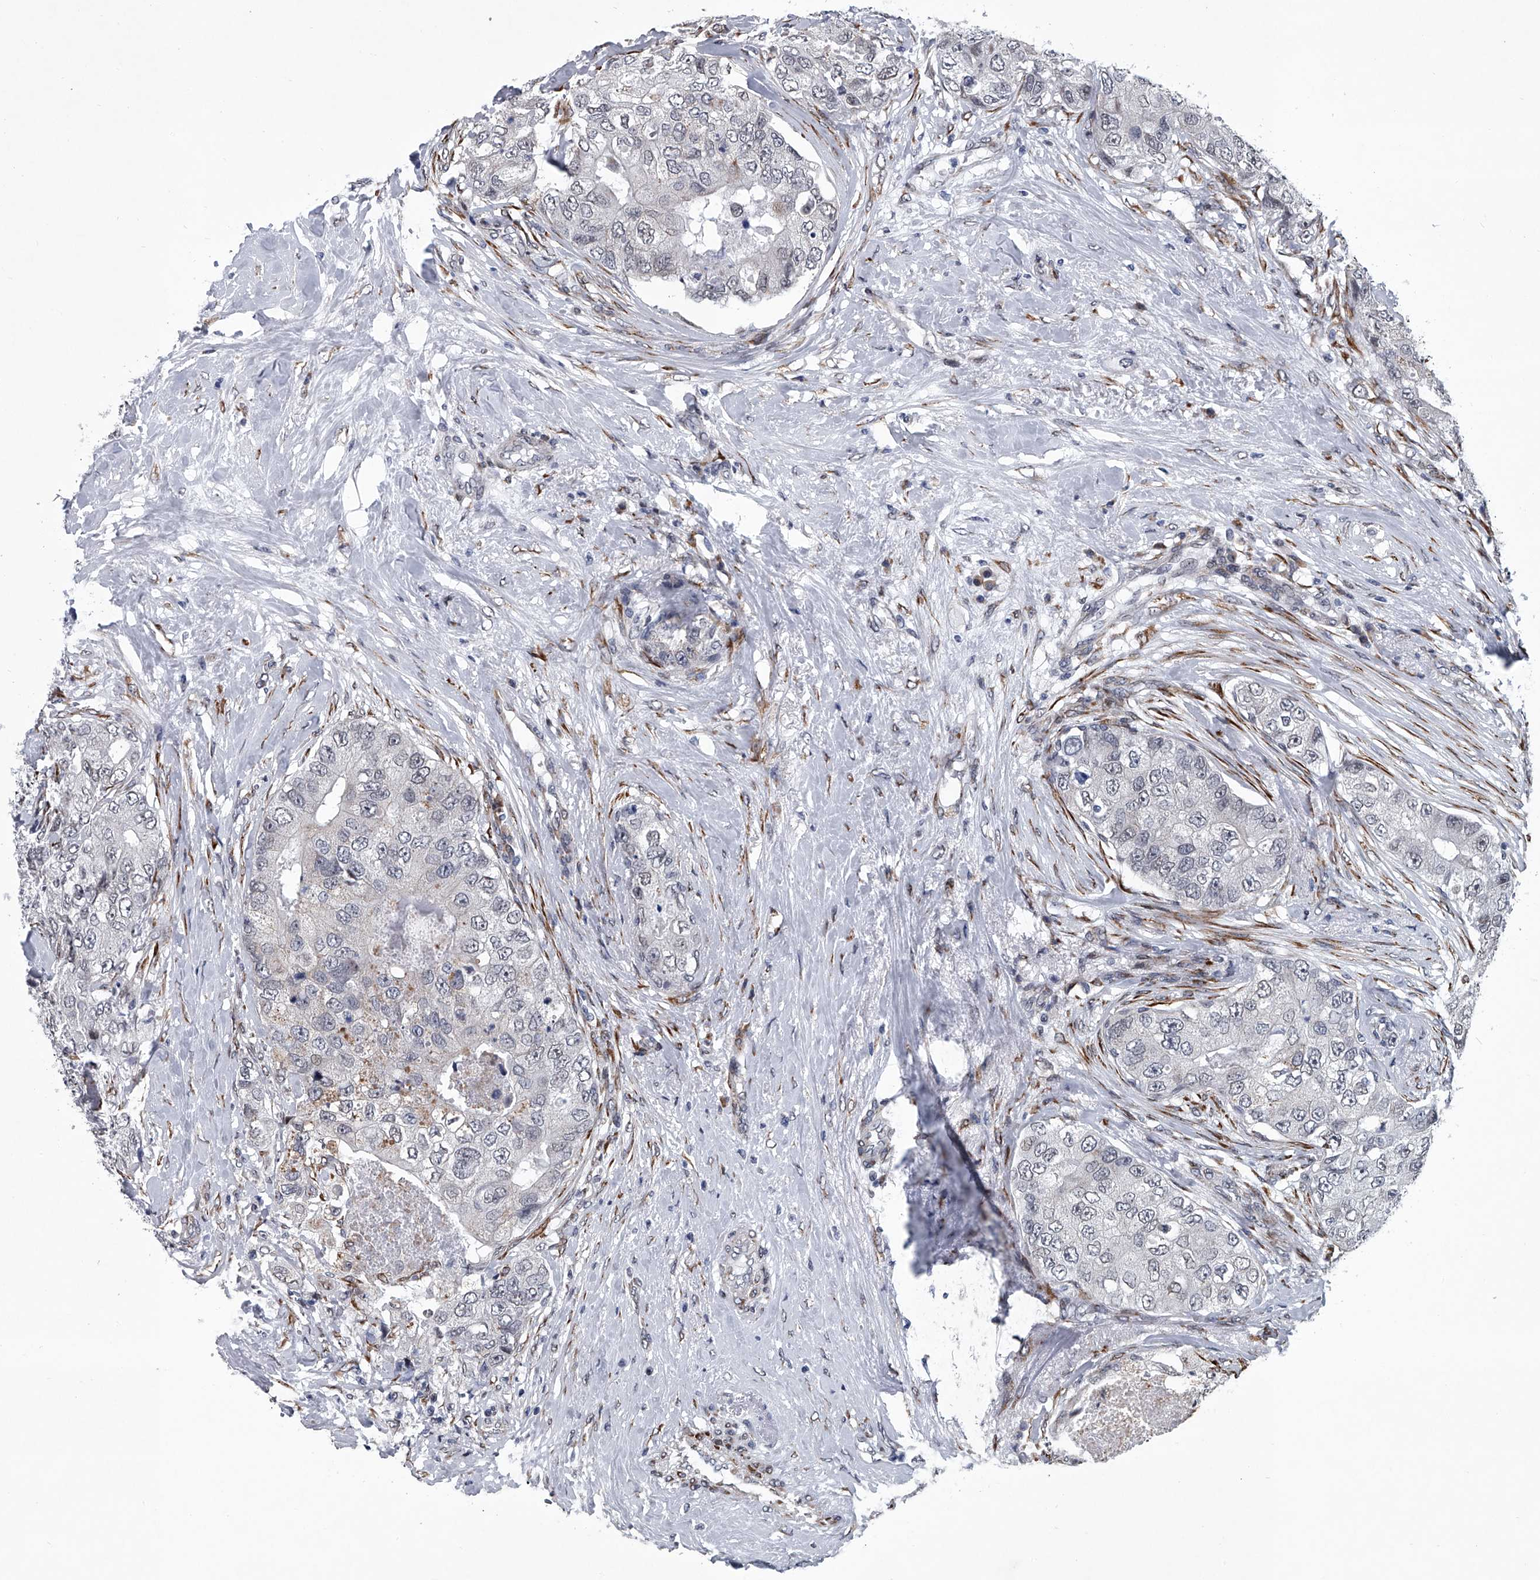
{"staining": {"intensity": "negative", "quantity": "none", "location": "none"}, "tissue": "breast cancer", "cell_type": "Tumor cells", "image_type": "cancer", "snomed": [{"axis": "morphology", "description": "Duct carcinoma"}, {"axis": "topography", "description": "Breast"}], "caption": "IHC of breast cancer demonstrates no positivity in tumor cells.", "gene": "PPP2R5D", "patient": {"sex": "female", "age": 62}}